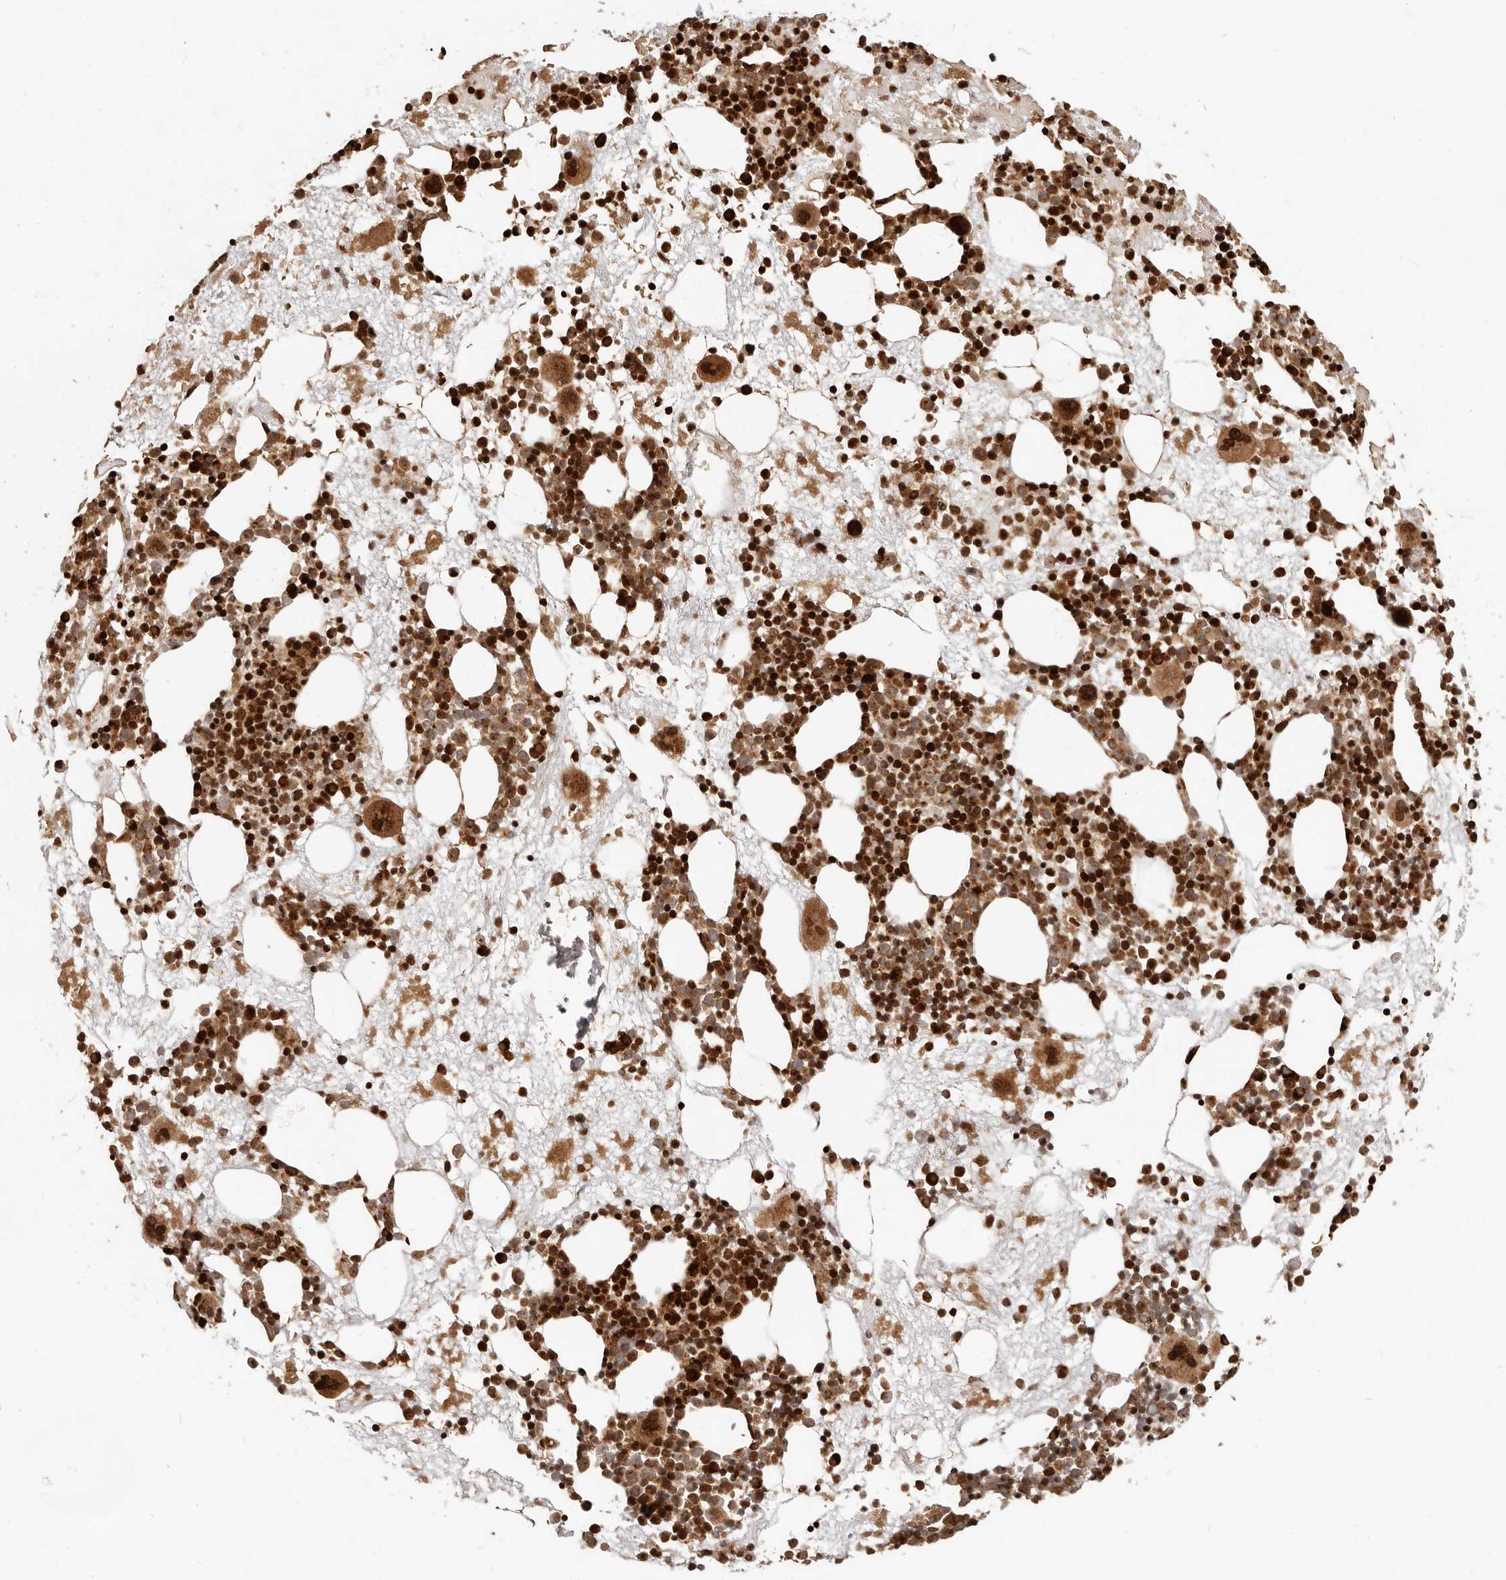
{"staining": {"intensity": "strong", "quantity": ">75%", "location": "cytoplasmic/membranous,nuclear"}, "tissue": "bone marrow", "cell_type": "Hematopoietic cells", "image_type": "normal", "snomed": [{"axis": "morphology", "description": "Normal tissue, NOS"}, {"axis": "topography", "description": "Bone marrow"}], "caption": "Strong cytoplasmic/membranous,nuclear positivity is present in about >75% of hematopoietic cells in unremarkable bone marrow.", "gene": "TRIM4", "patient": {"sex": "male", "age": 50}}